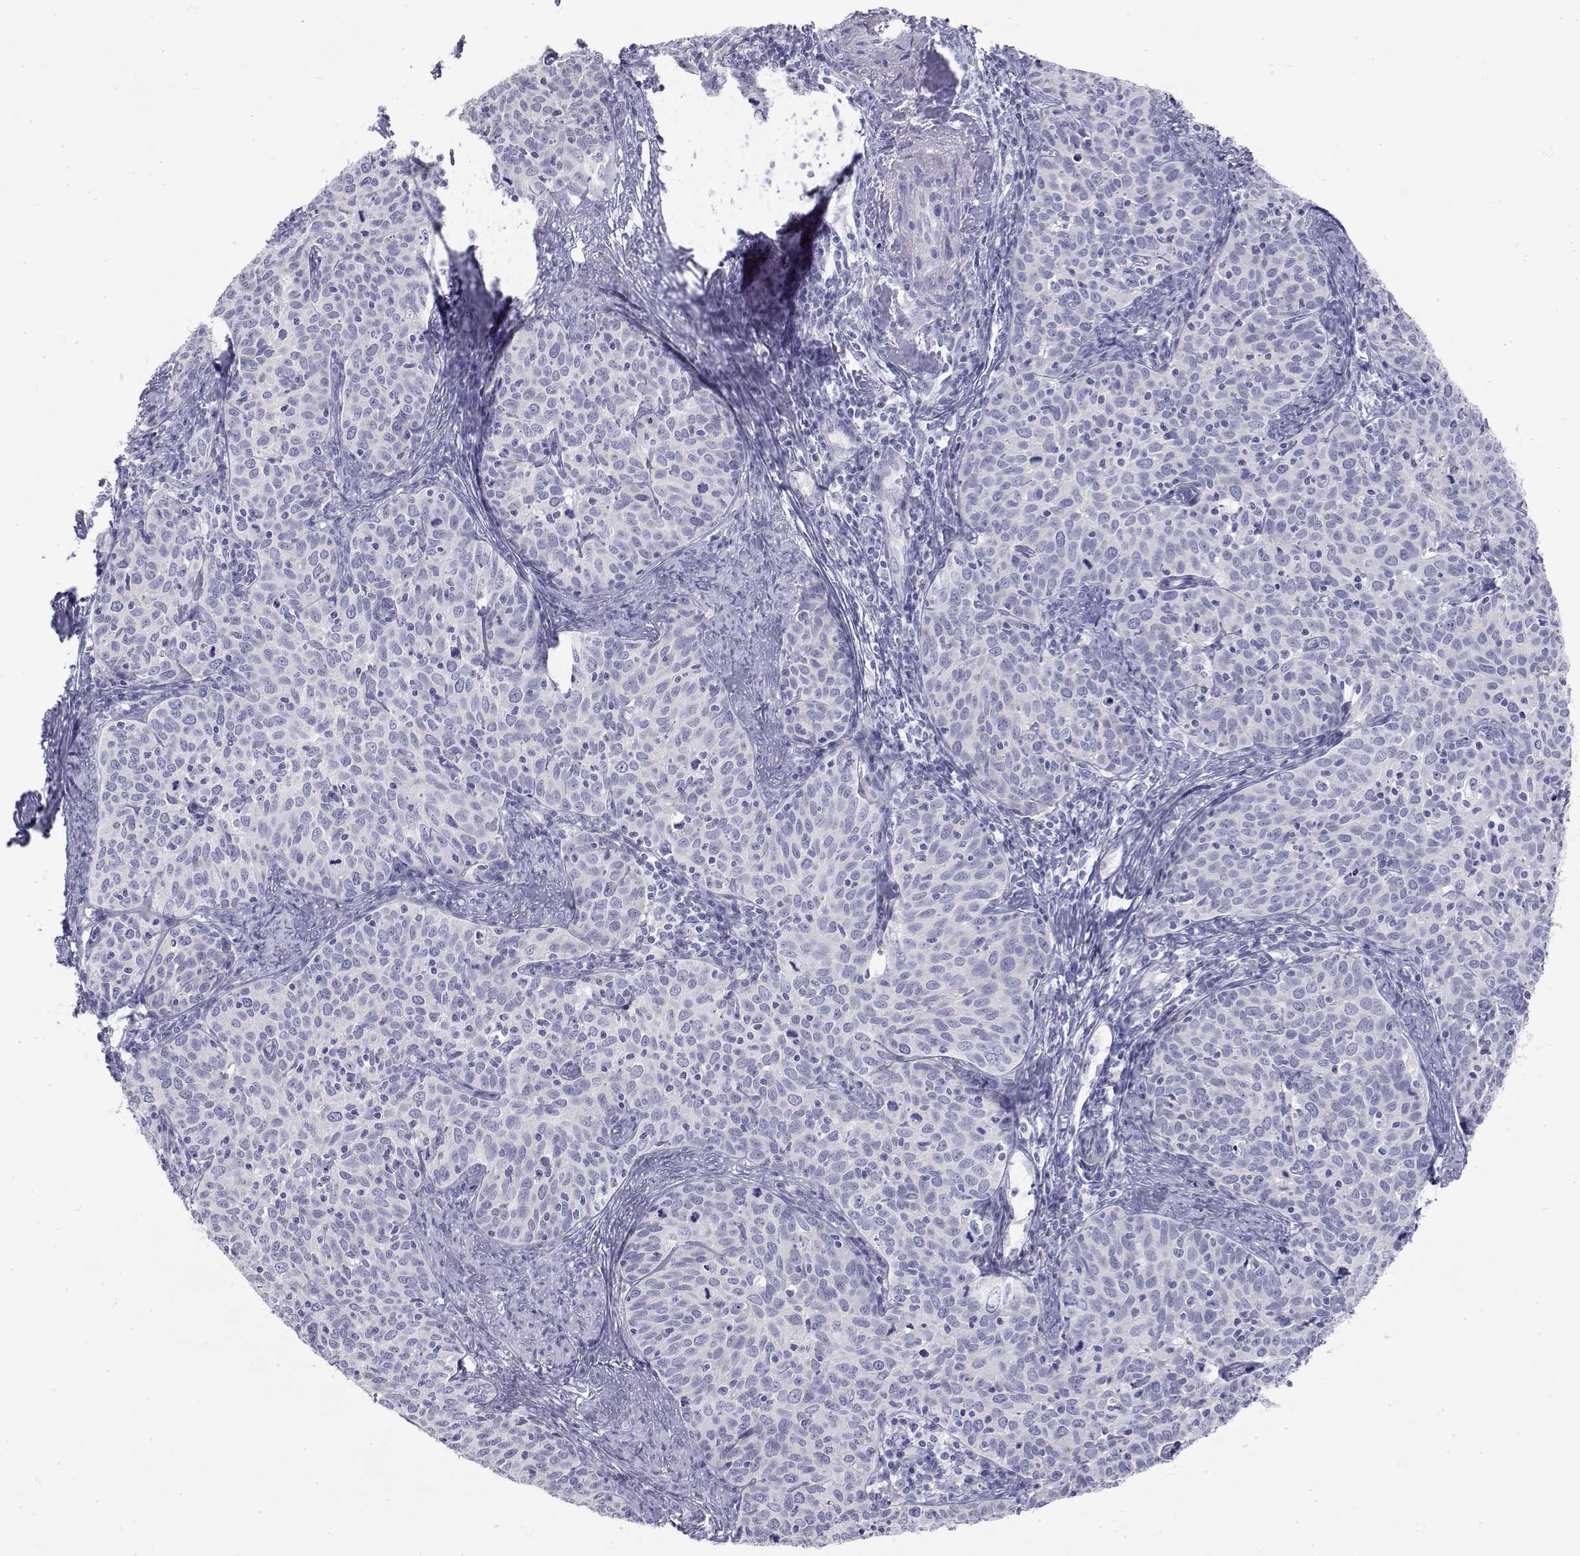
{"staining": {"intensity": "negative", "quantity": "none", "location": "none"}, "tissue": "cervical cancer", "cell_type": "Tumor cells", "image_type": "cancer", "snomed": [{"axis": "morphology", "description": "Squamous cell carcinoma, NOS"}, {"axis": "topography", "description": "Cervix"}], "caption": "Tumor cells are negative for brown protein staining in cervical cancer (squamous cell carcinoma). (Brightfield microscopy of DAB (3,3'-diaminobenzidine) immunohistochemistry (IHC) at high magnification).", "gene": "MISP", "patient": {"sex": "female", "age": 62}}